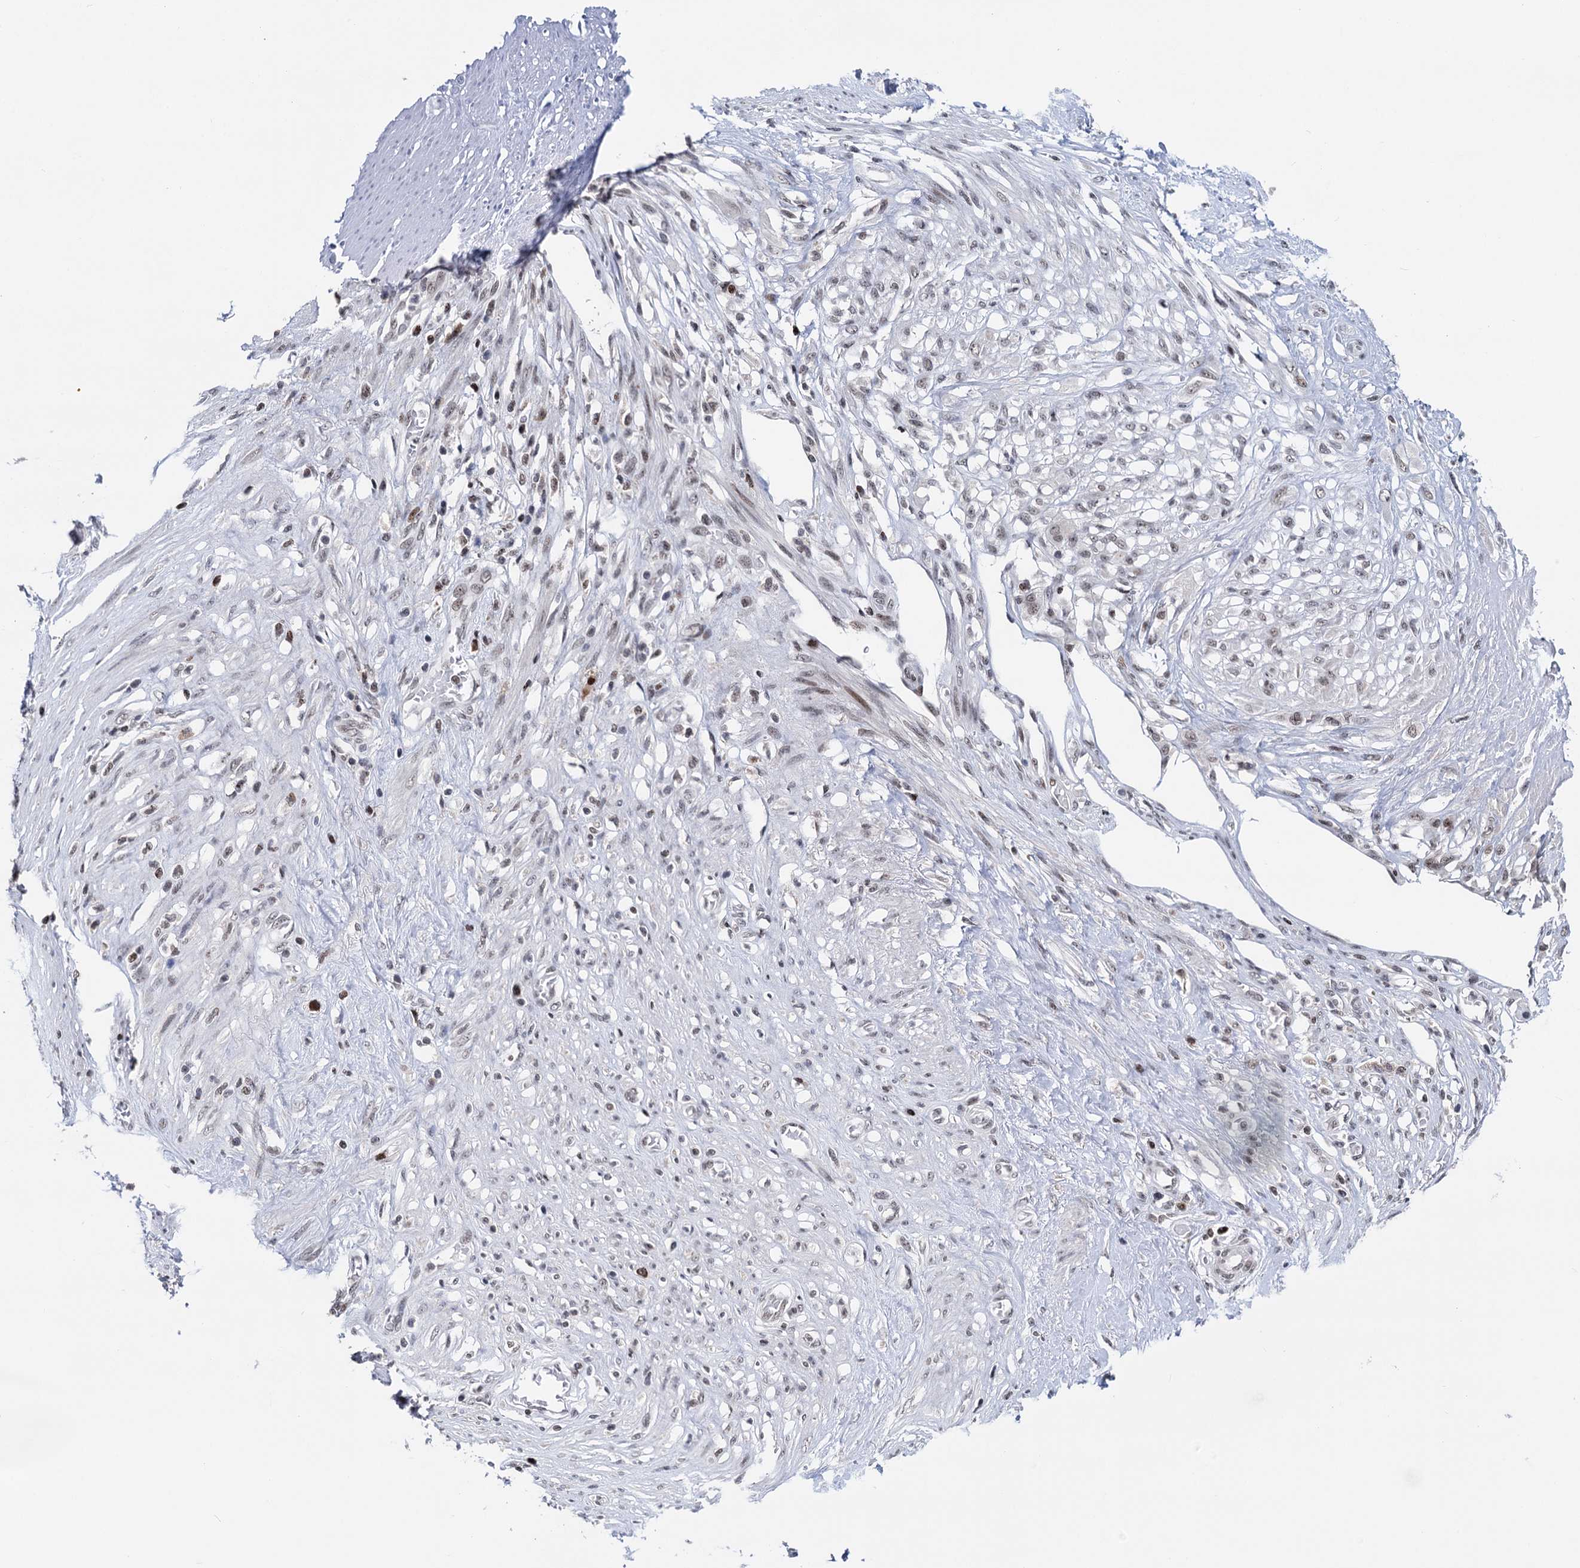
{"staining": {"intensity": "weak", "quantity": "25%-75%", "location": "nuclear"}, "tissue": "stomach cancer", "cell_type": "Tumor cells", "image_type": "cancer", "snomed": [{"axis": "morphology", "description": "Adenocarcinoma, NOS"}, {"axis": "morphology", "description": "Adenocarcinoma, High grade"}, {"axis": "topography", "description": "Stomach, upper"}, {"axis": "topography", "description": "Stomach, lower"}], "caption": "A low amount of weak nuclear staining is appreciated in approximately 25%-75% of tumor cells in stomach cancer (adenocarcinoma (high-grade)) tissue.", "gene": "ZCCHC10", "patient": {"sex": "female", "age": 65}}